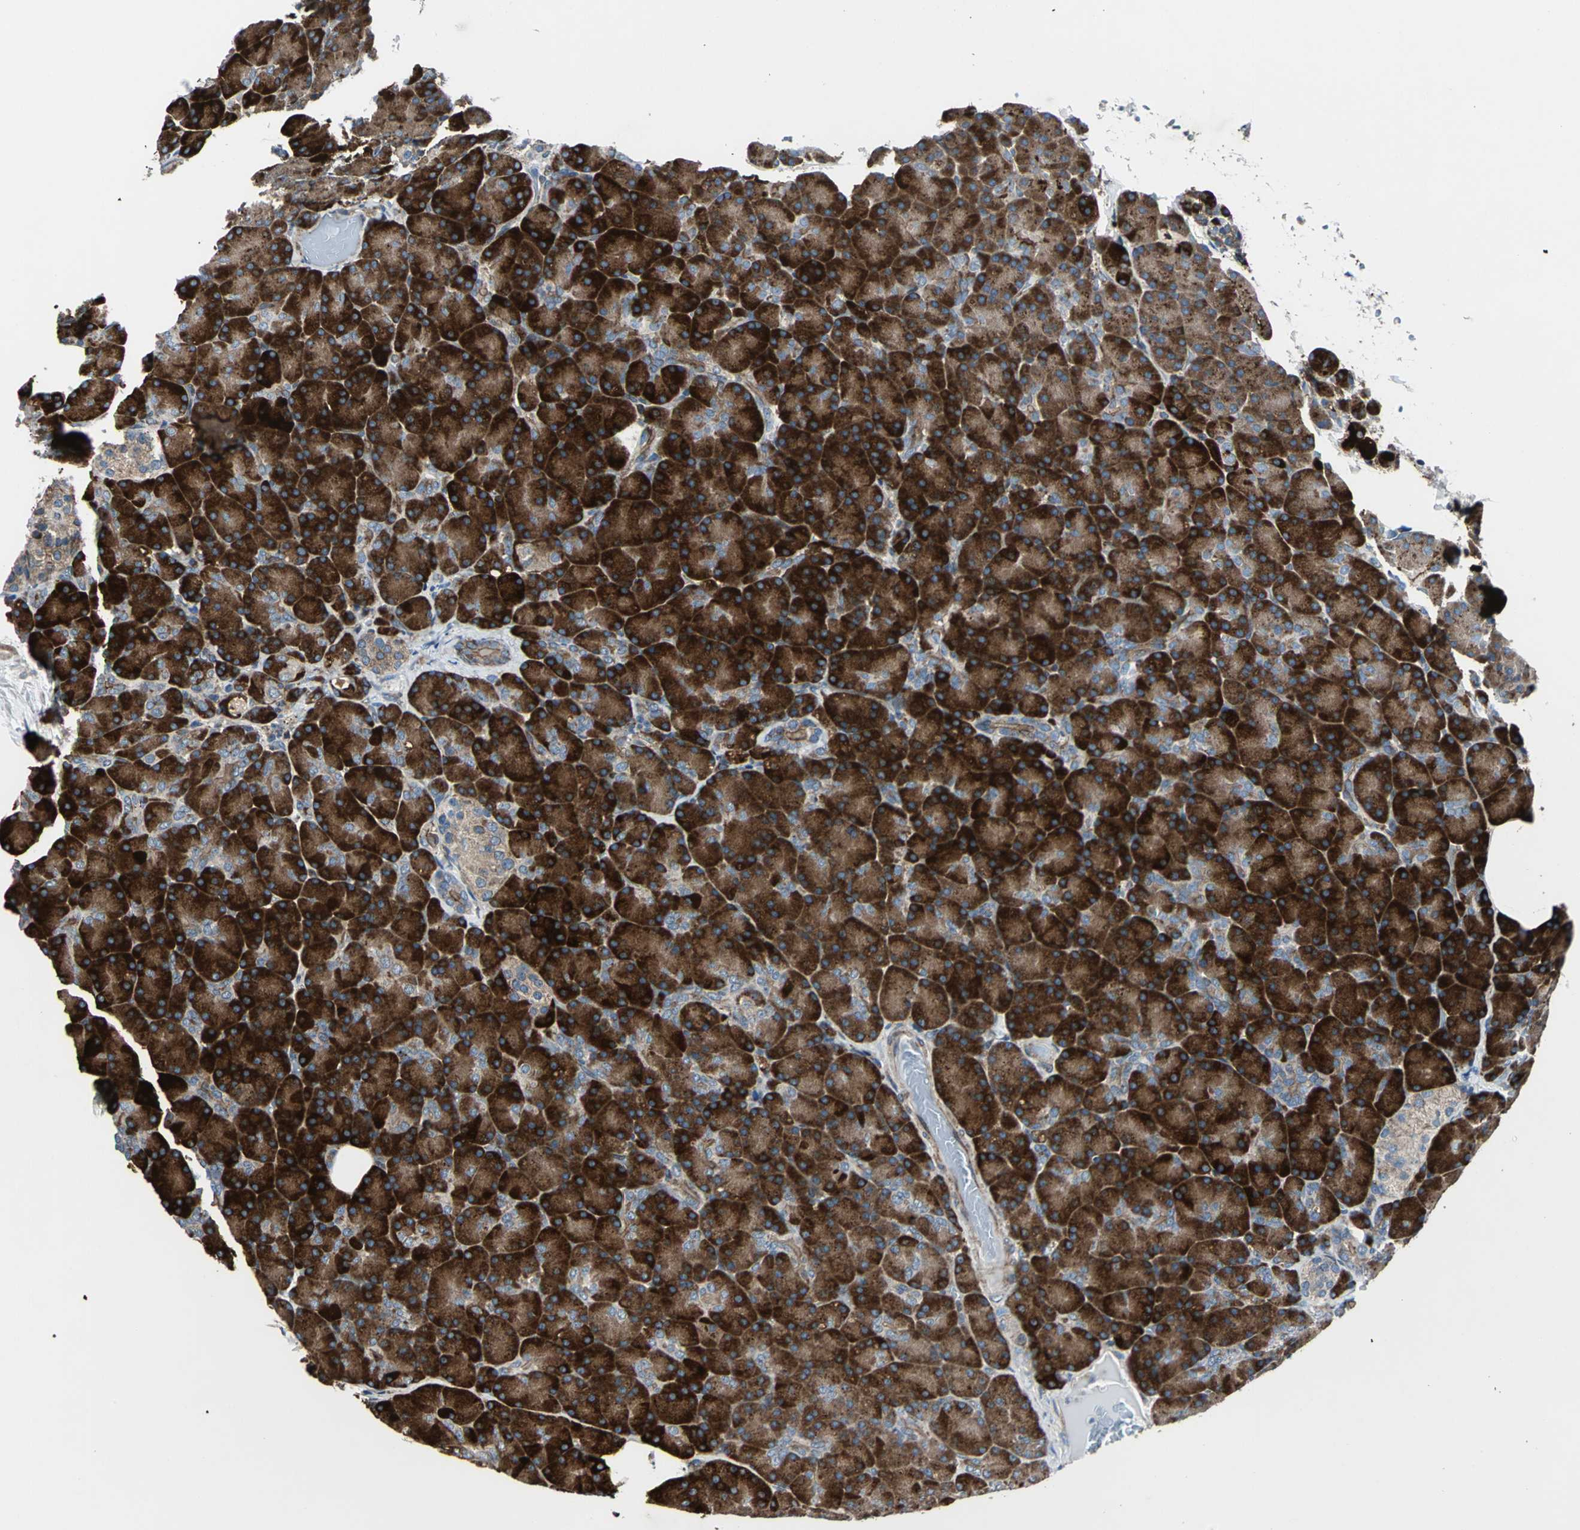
{"staining": {"intensity": "strong", "quantity": ">75%", "location": "cytoplasmic/membranous"}, "tissue": "pancreas", "cell_type": "Exocrine glandular cells", "image_type": "normal", "snomed": [{"axis": "morphology", "description": "Normal tissue, NOS"}, {"axis": "topography", "description": "Pancreas"}], "caption": "This is a photomicrograph of immunohistochemistry (IHC) staining of unremarkable pancreas, which shows strong staining in the cytoplasmic/membranous of exocrine glandular cells.", "gene": "HTATIP2", "patient": {"sex": "female", "age": 43}}